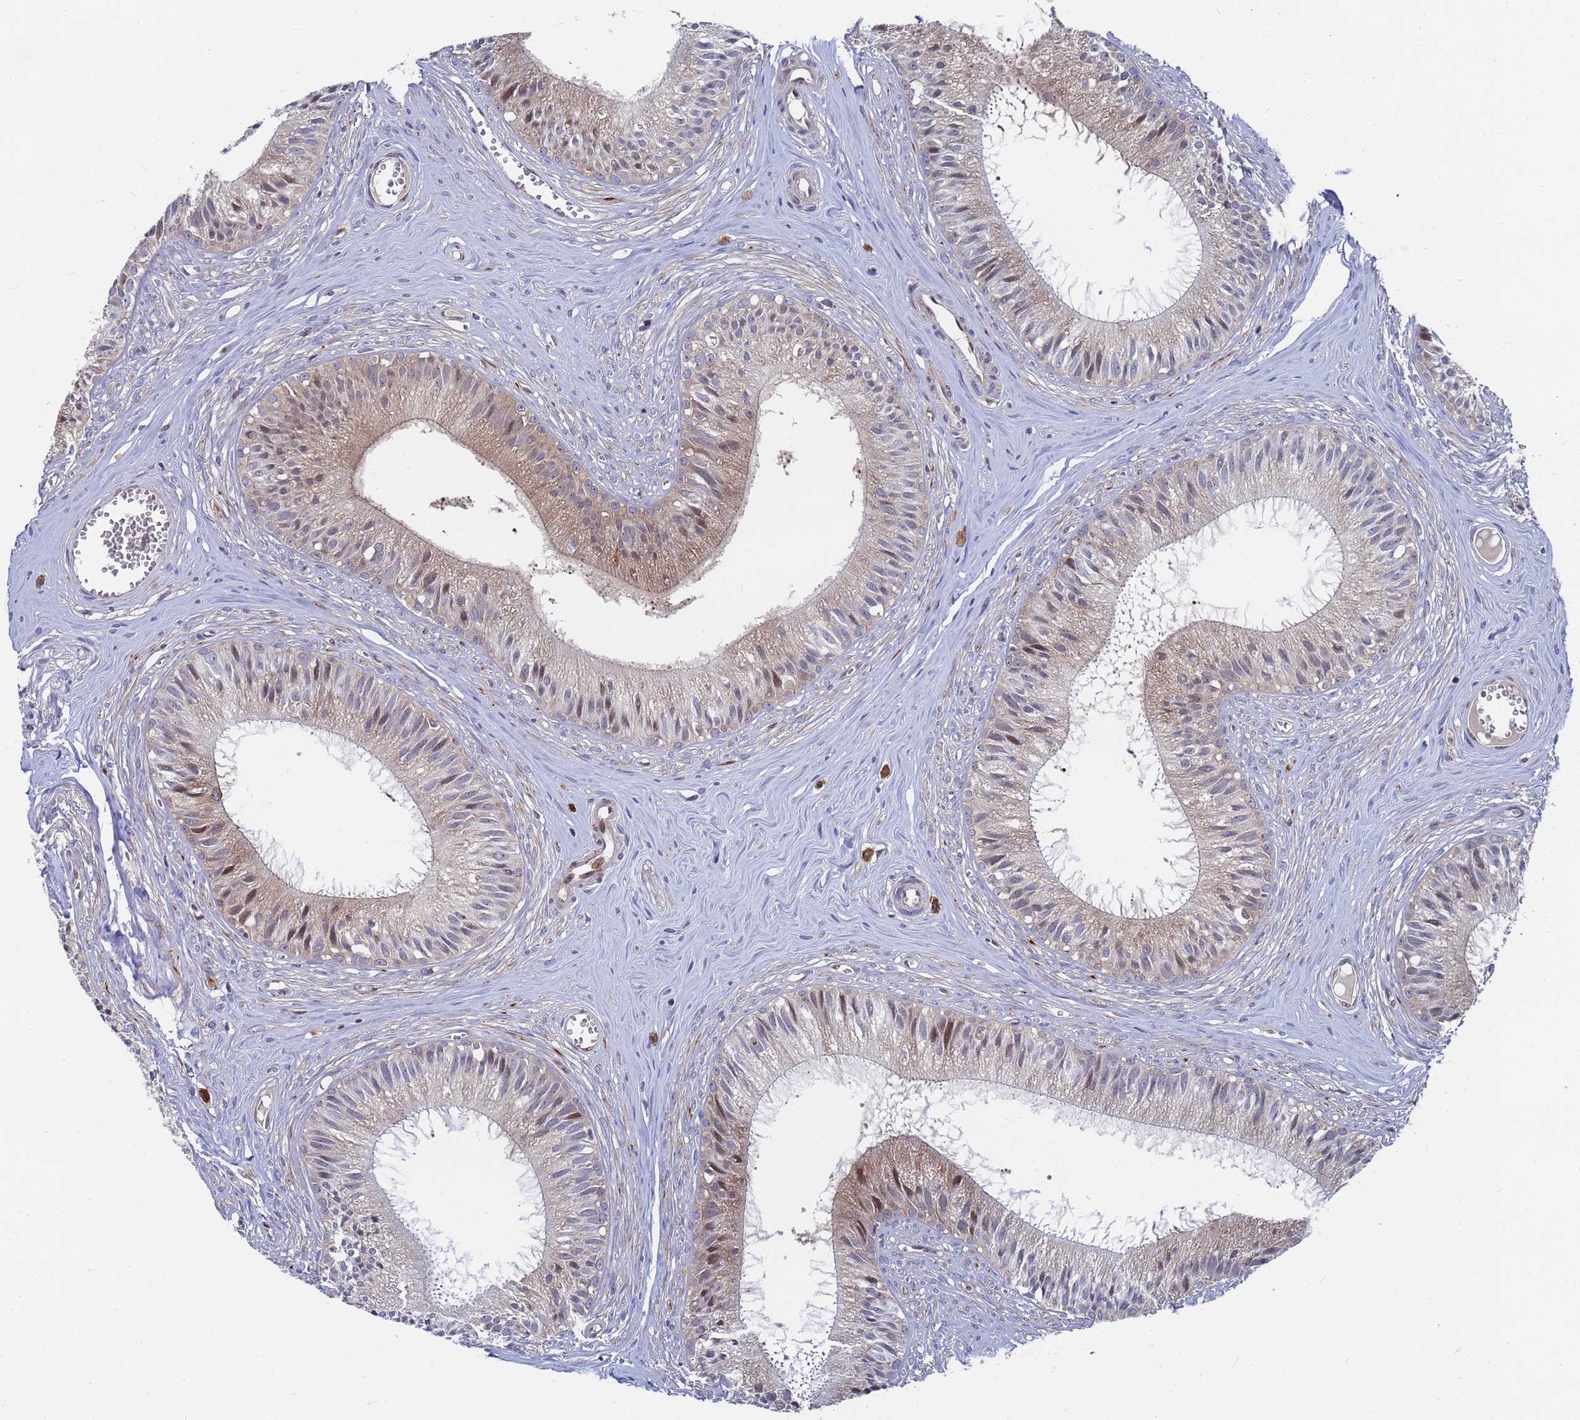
{"staining": {"intensity": "moderate", "quantity": "25%-75%", "location": "cytoplasmic/membranous"}, "tissue": "epididymis", "cell_type": "Glandular cells", "image_type": "normal", "snomed": [{"axis": "morphology", "description": "Normal tissue, NOS"}, {"axis": "topography", "description": "Epididymis"}], "caption": "Epididymis was stained to show a protein in brown. There is medium levels of moderate cytoplasmic/membranous positivity in about 25%-75% of glandular cells. Using DAB (brown) and hematoxylin (blue) stains, captured at high magnification using brightfield microscopy.", "gene": "TMBIM6", "patient": {"sex": "male", "age": 36}}